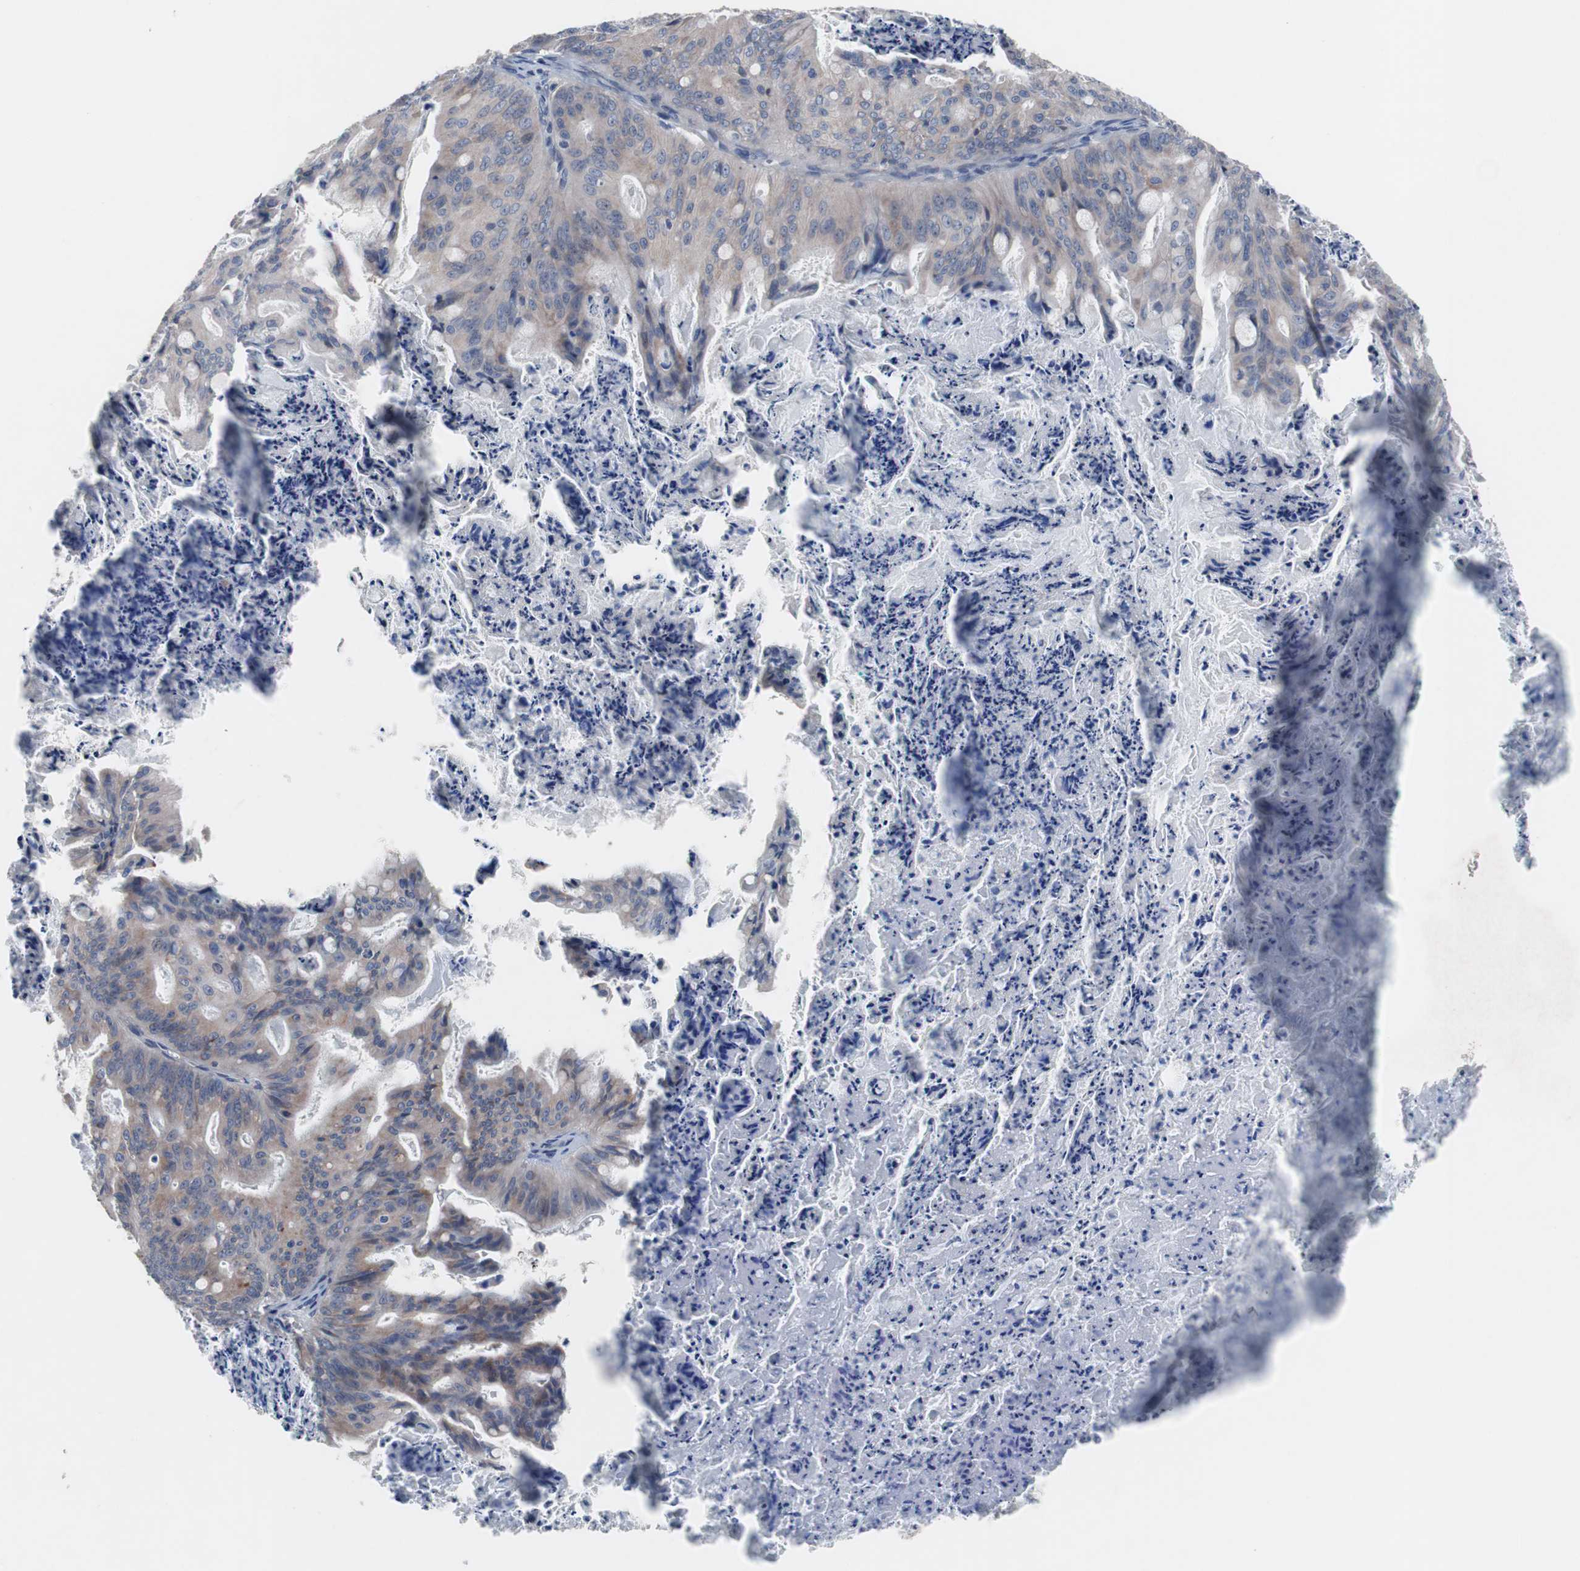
{"staining": {"intensity": "weak", "quantity": ">75%", "location": "cytoplasmic/membranous"}, "tissue": "ovarian cancer", "cell_type": "Tumor cells", "image_type": "cancer", "snomed": [{"axis": "morphology", "description": "Cystadenocarcinoma, mucinous, NOS"}, {"axis": "topography", "description": "Ovary"}], "caption": "There is low levels of weak cytoplasmic/membranous expression in tumor cells of ovarian mucinous cystadenocarcinoma, as demonstrated by immunohistochemical staining (brown color).", "gene": "MUTYH", "patient": {"sex": "female", "age": 36}}